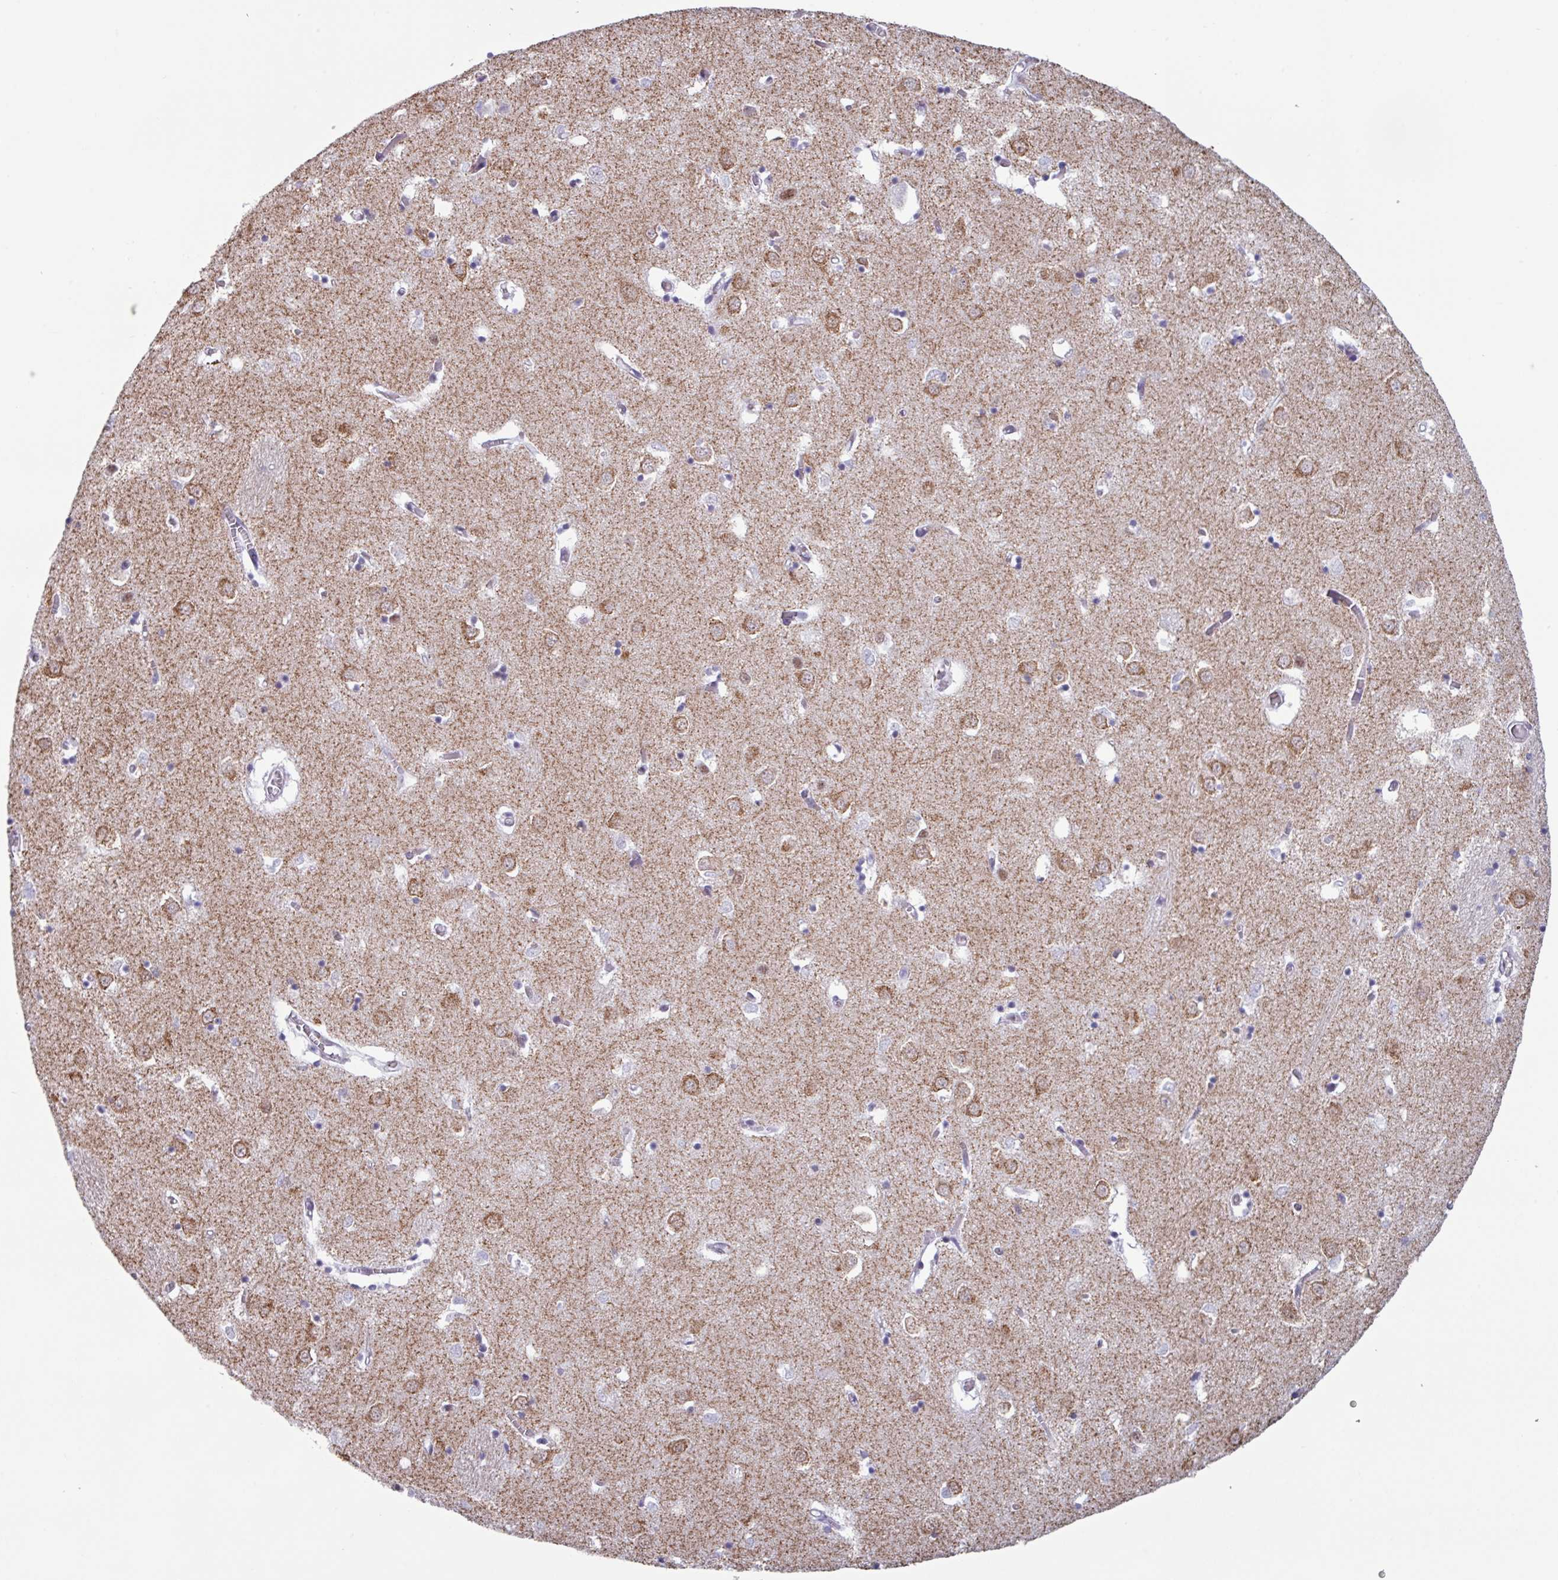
{"staining": {"intensity": "negative", "quantity": "none", "location": "none"}, "tissue": "caudate", "cell_type": "Glial cells", "image_type": "normal", "snomed": [{"axis": "morphology", "description": "Normal tissue, NOS"}, {"axis": "topography", "description": "Lateral ventricle wall"}], "caption": "Immunohistochemistry of benign human caudate shows no staining in glial cells.", "gene": "PUF60", "patient": {"sex": "male", "age": 70}}